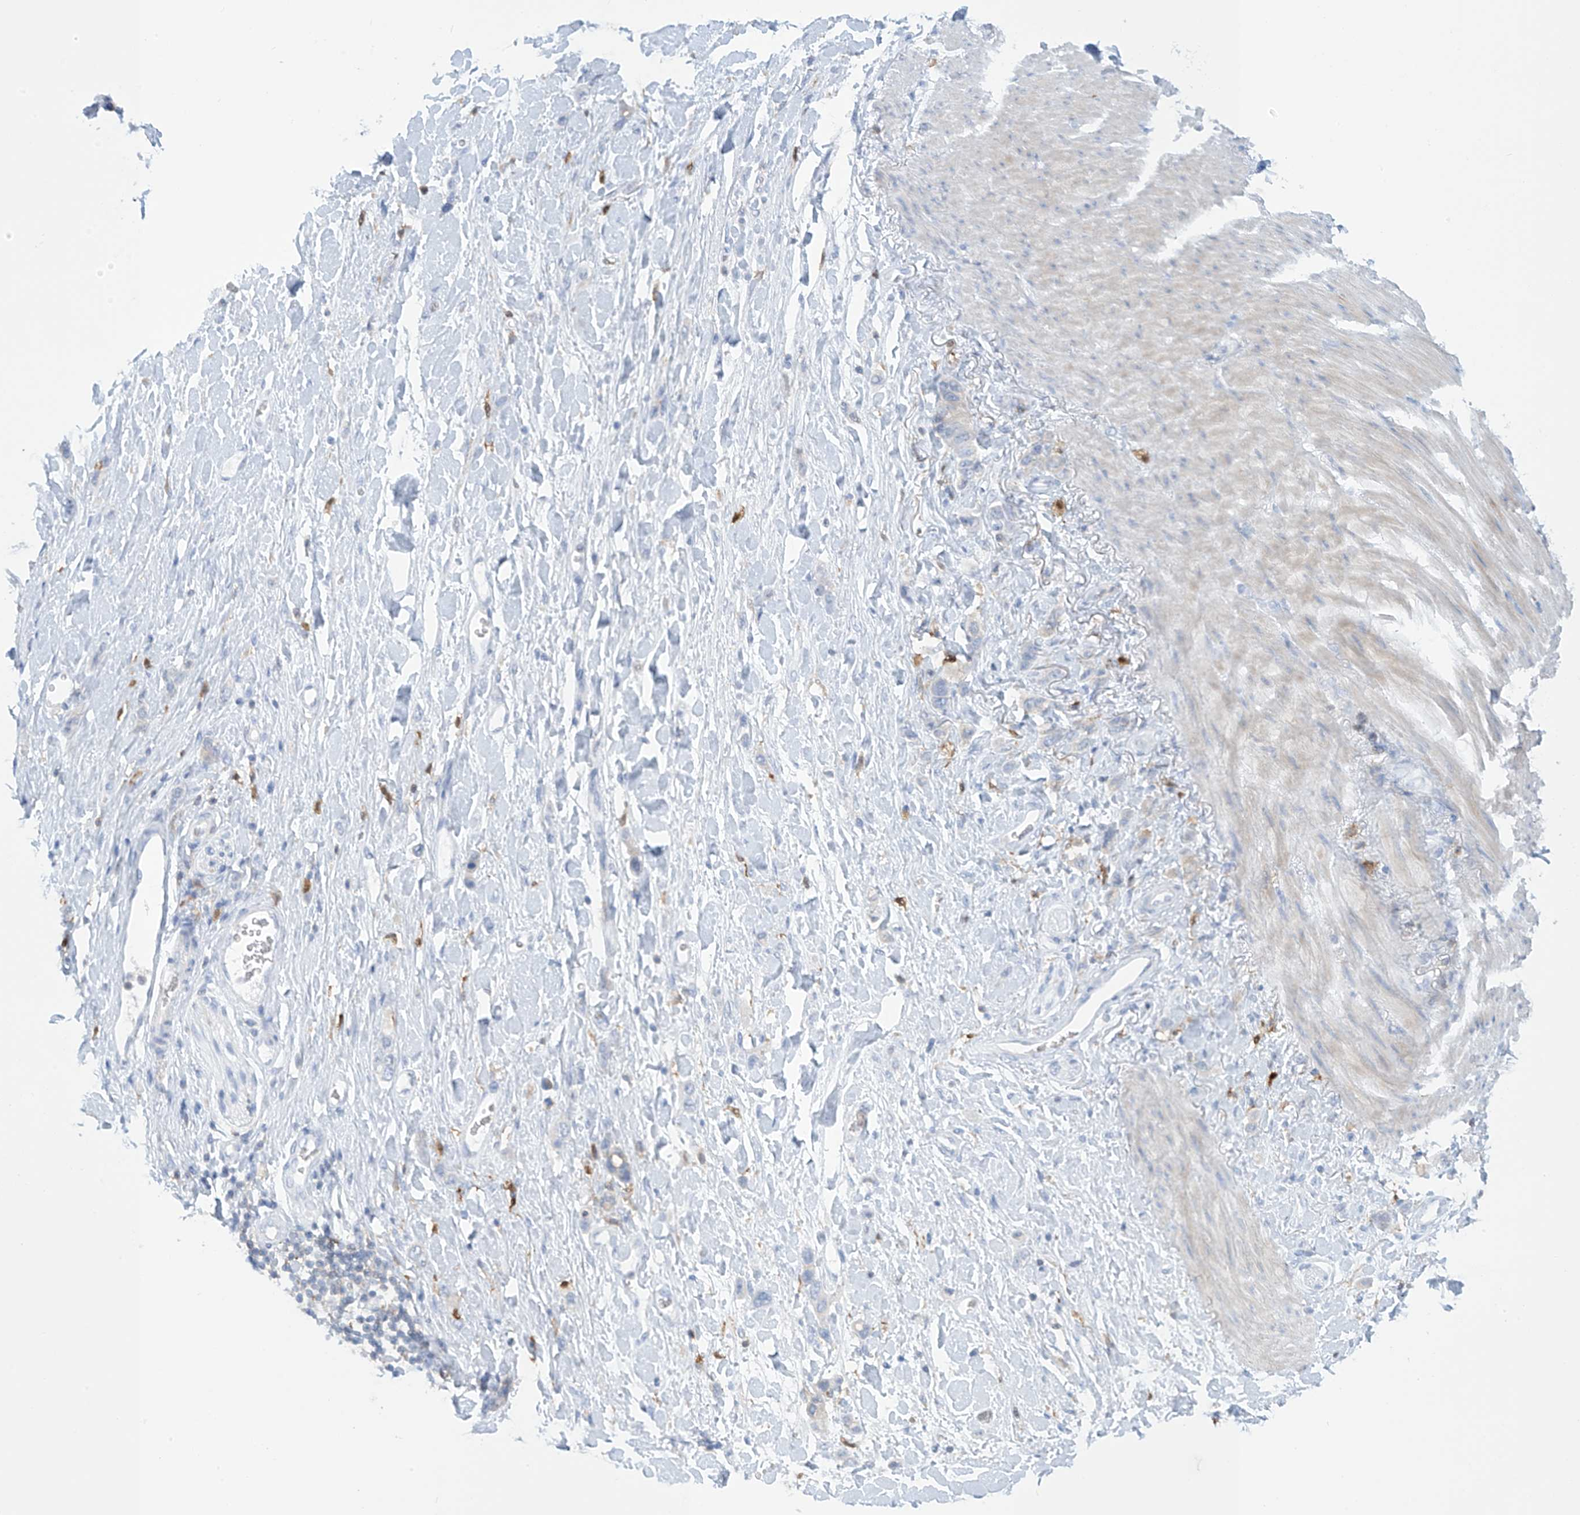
{"staining": {"intensity": "negative", "quantity": "none", "location": "none"}, "tissue": "stomach cancer", "cell_type": "Tumor cells", "image_type": "cancer", "snomed": [{"axis": "morphology", "description": "Adenocarcinoma, NOS"}, {"axis": "topography", "description": "Stomach"}], "caption": "A high-resolution image shows IHC staining of stomach cancer, which demonstrates no significant positivity in tumor cells.", "gene": "TRMT2B", "patient": {"sex": "female", "age": 65}}